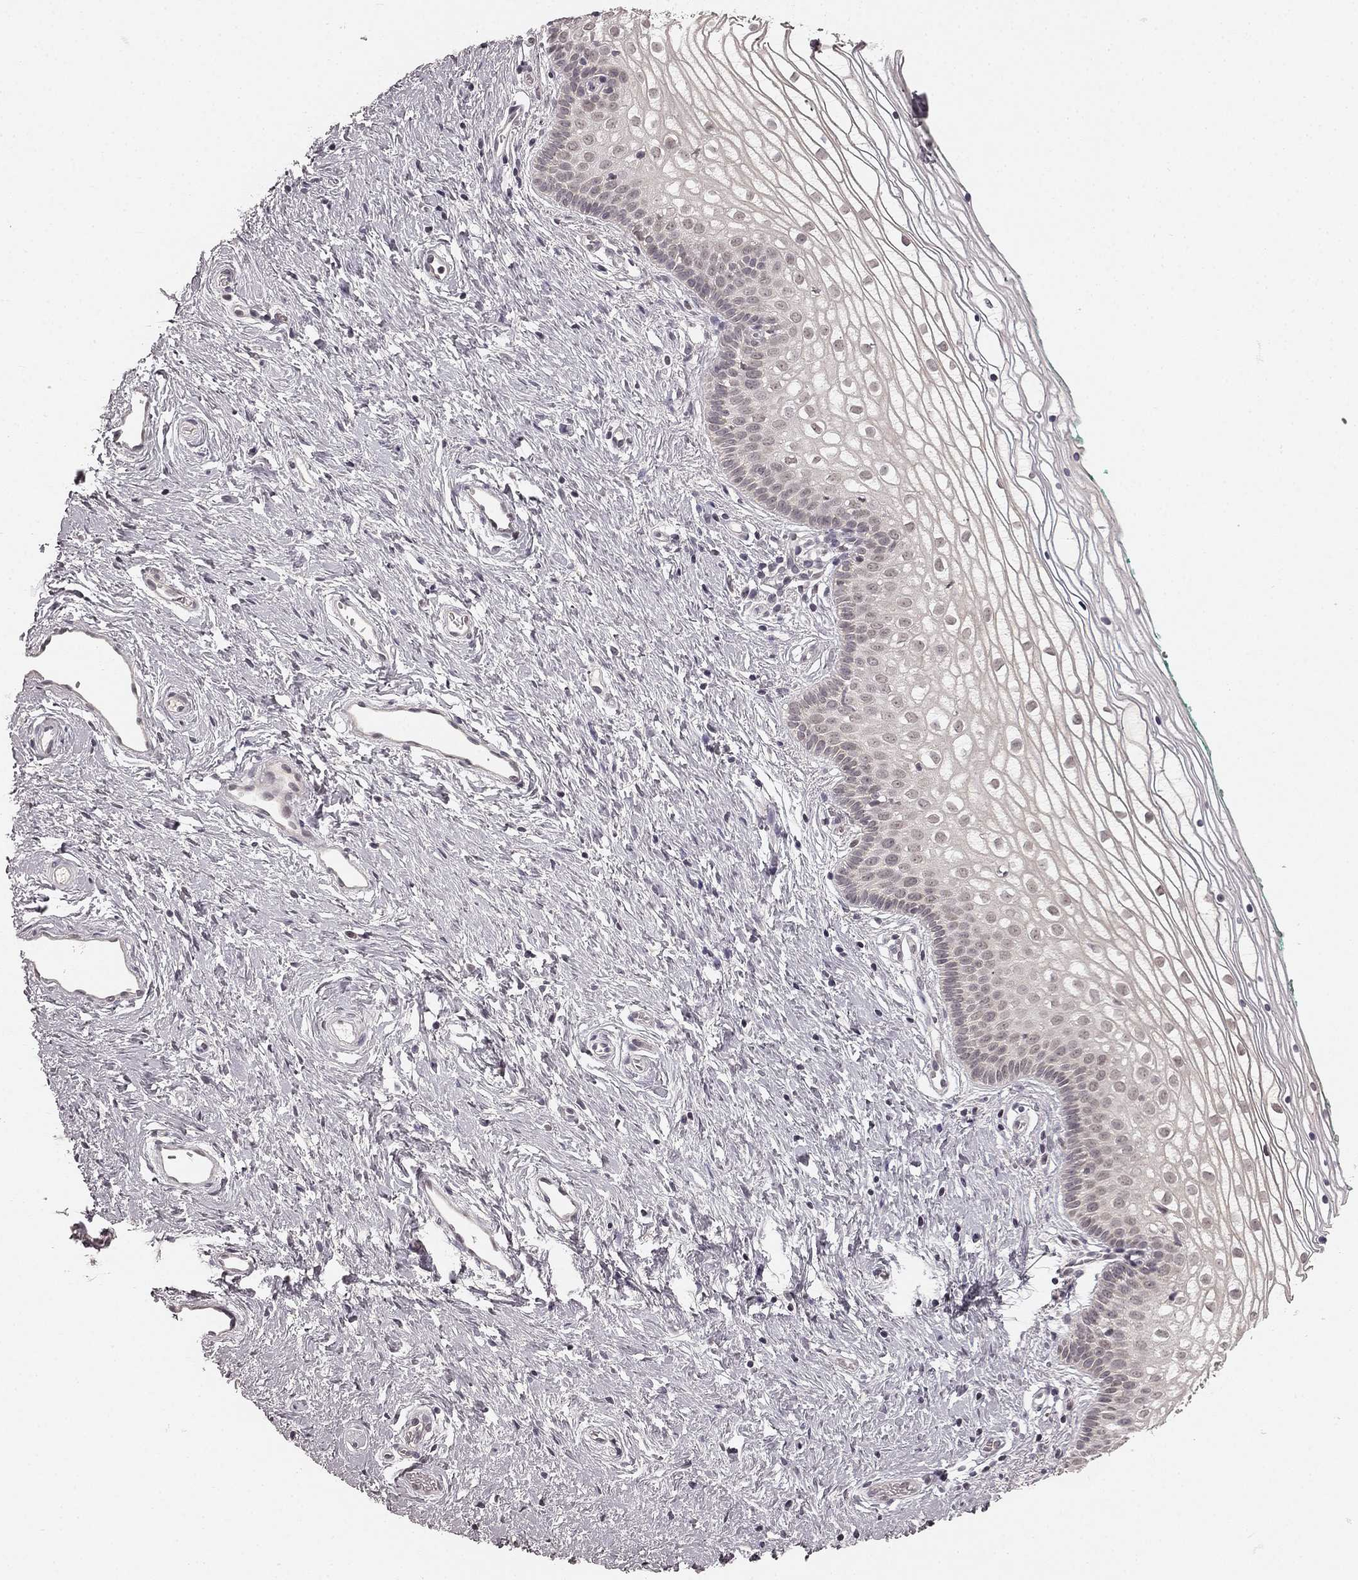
{"staining": {"intensity": "weak", "quantity": "25%-75%", "location": "cytoplasmic/membranous,nuclear"}, "tissue": "vagina", "cell_type": "Squamous epithelial cells", "image_type": "normal", "snomed": [{"axis": "morphology", "description": "Normal tissue, NOS"}, {"axis": "topography", "description": "Vagina"}], "caption": "High-power microscopy captured an immunohistochemistry (IHC) image of unremarkable vagina, revealing weak cytoplasmic/membranous,nuclear staining in approximately 25%-75% of squamous epithelial cells. (IHC, brightfield microscopy, high magnification).", "gene": "HCN4", "patient": {"sex": "female", "age": 36}}